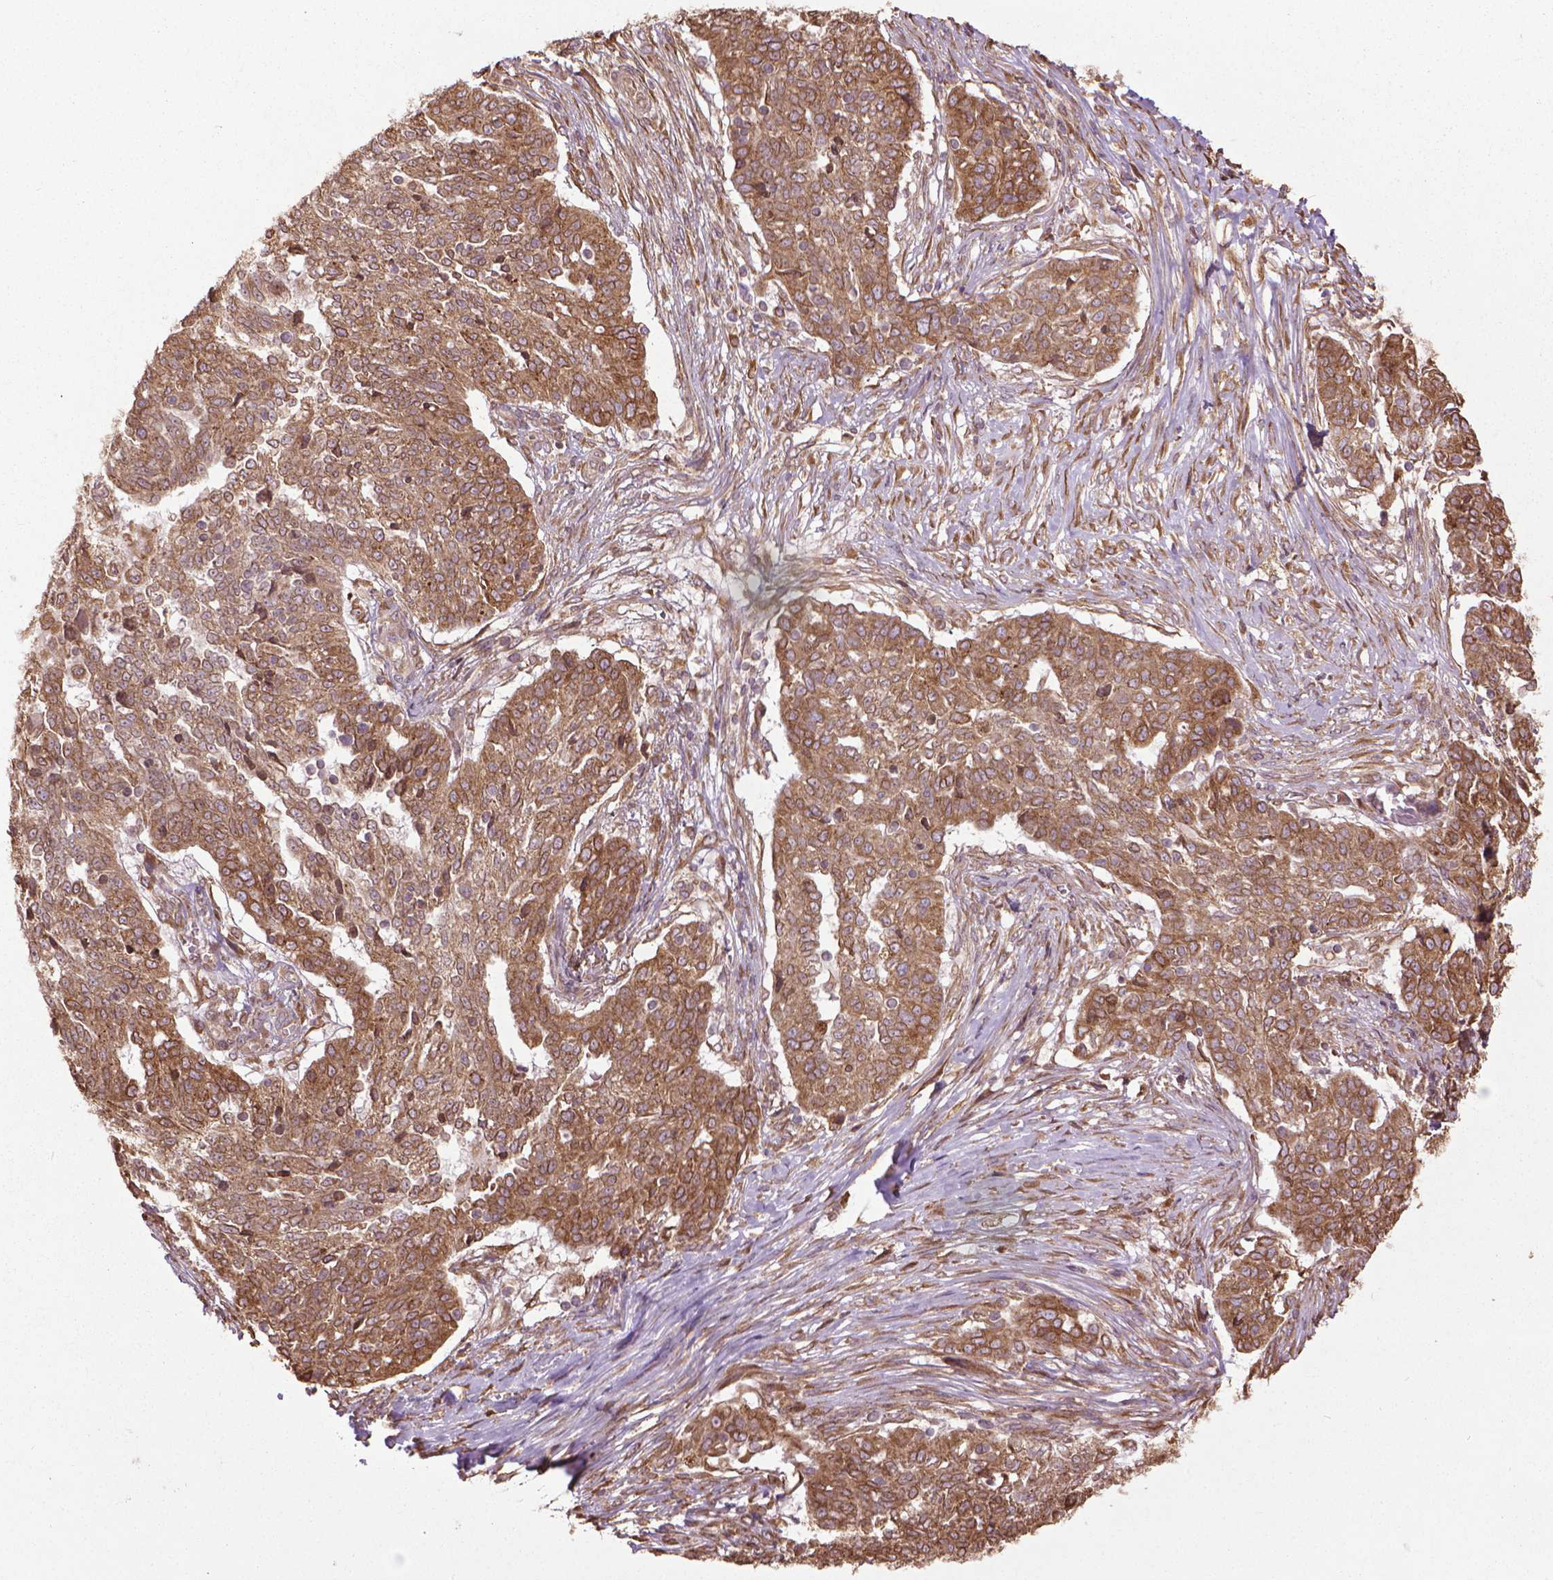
{"staining": {"intensity": "moderate", "quantity": ">75%", "location": "cytoplasmic/membranous"}, "tissue": "ovarian cancer", "cell_type": "Tumor cells", "image_type": "cancer", "snomed": [{"axis": "morphology", "description": "Cystadenocarcinoma, serous, NOS"}, {"axis": "topography", "description": "Ovary"}], "caption": "There is medium levels of moderate cytoplasmic/membranous staining in tumor cells of ovarian cancer, as demonstrated by immunohistochemical staining (brown color).", "gene": "GAS1", "patient": {"sex": "female", "age": 67}}